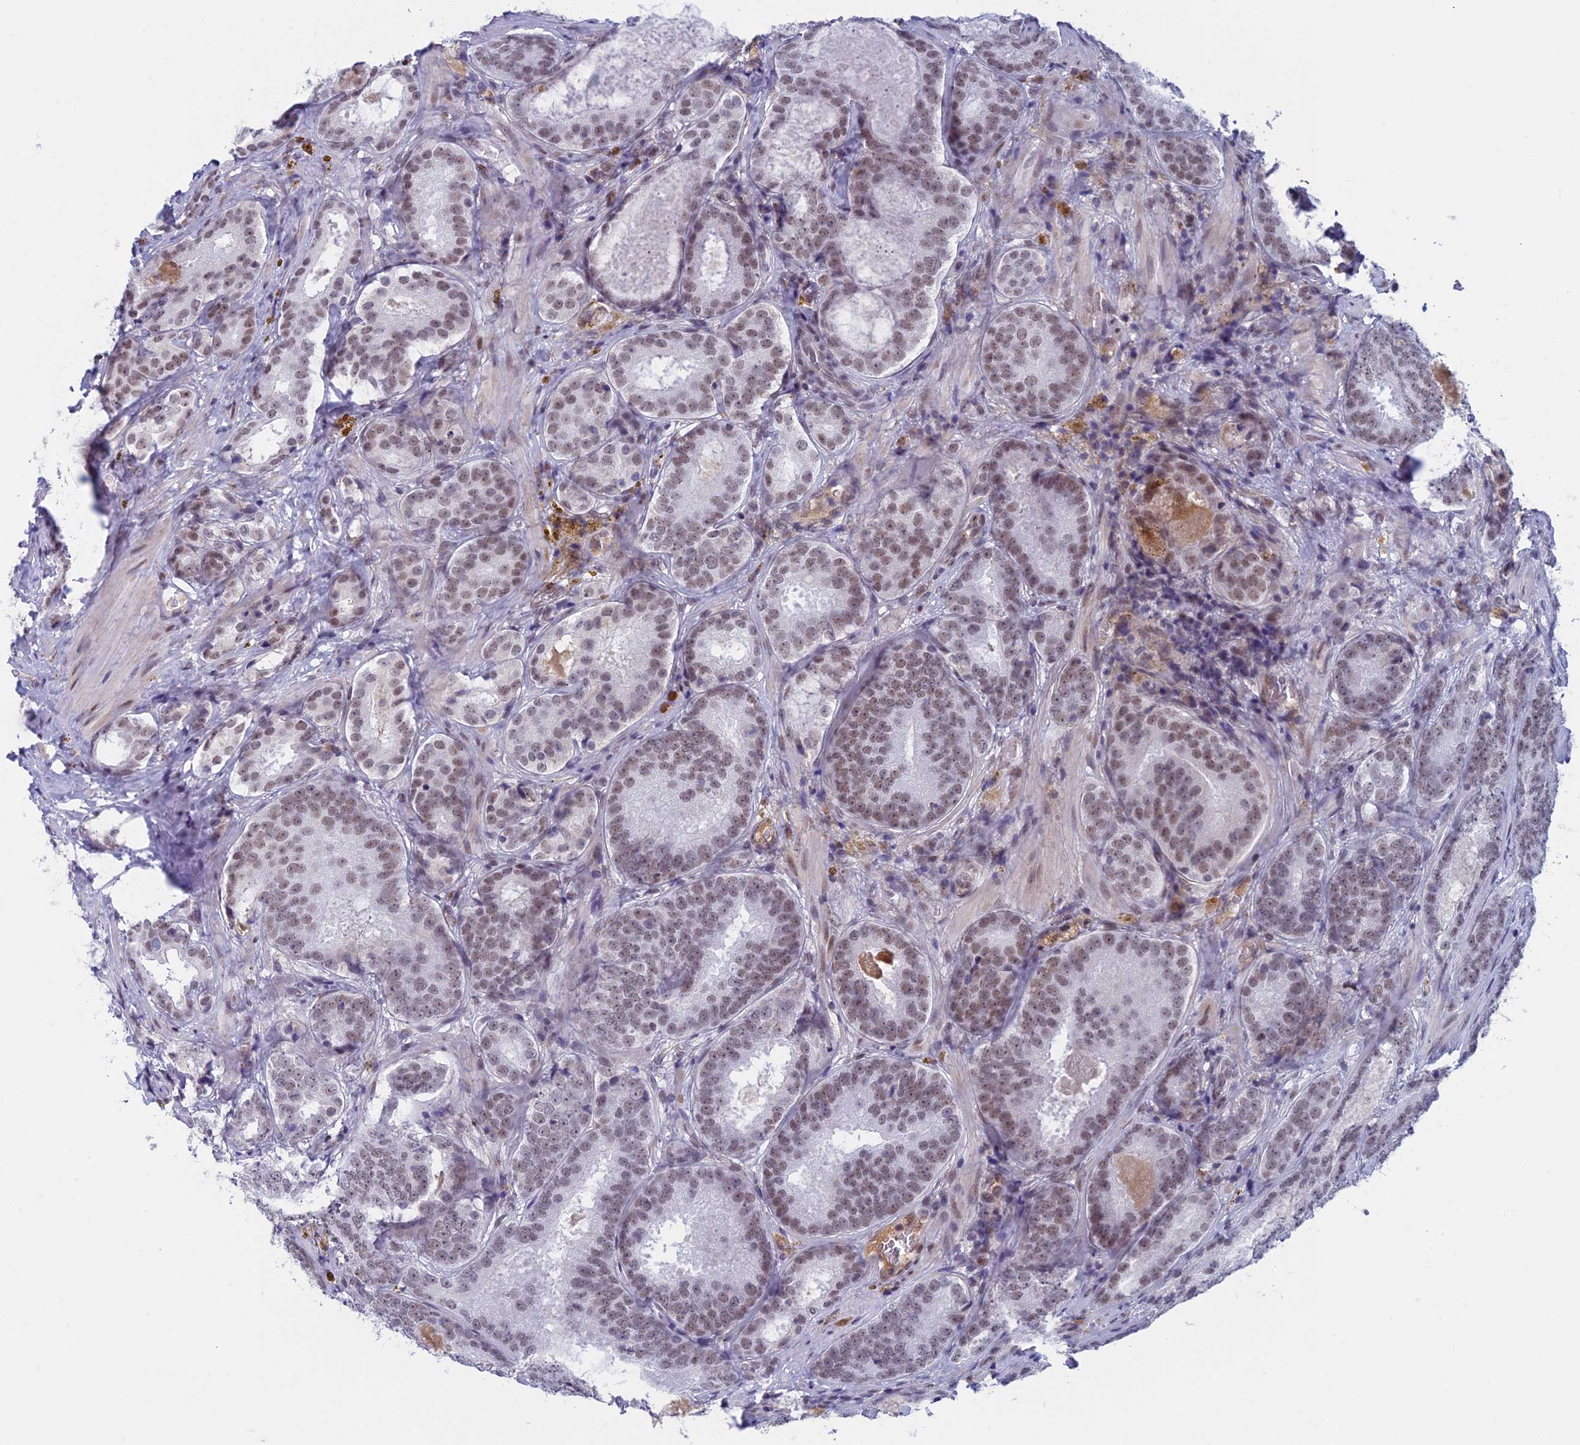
{"staining": {"intensity": "moderate", "quantity": ">75%", "location": "nuclear"}, "tissue": "prostate cancer", "cell_type": "Tumor cells", "image_type": "cancer", "snomed": [{"axis": "morphology", "description": "Adenocarcinoma, High grade"}, {"axis": "topography", "description": "Prostate"}], "caption": "Immunohistochemical staining of human prostate cancer exhibits moderate nuclear protein staining in approximately >75% of tumor cells.", "gene": "ASH2L", "patient": {"sex": "male", "age": 57}}